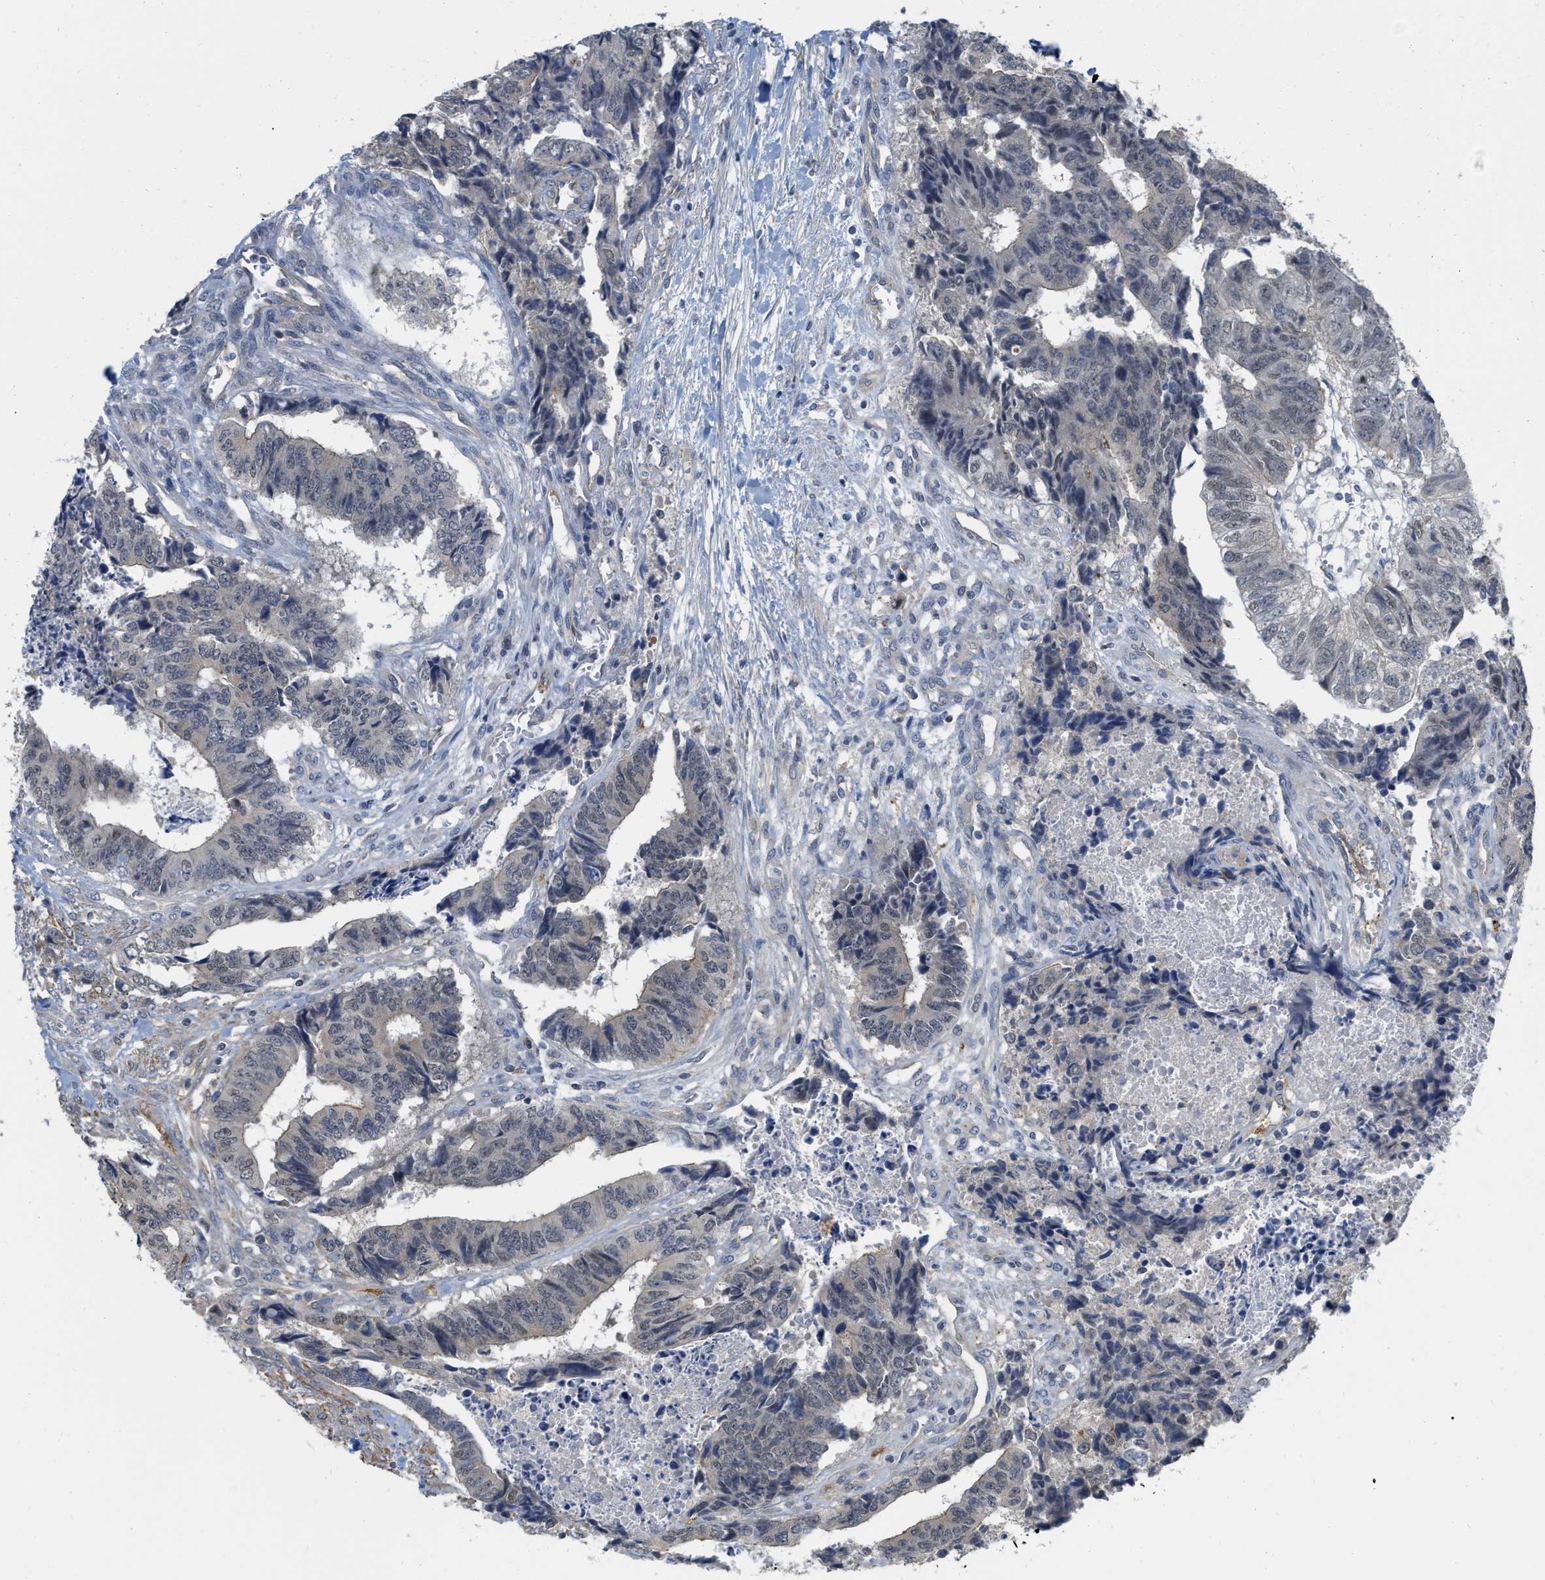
{"staining": {"intensity": "negative", "quantity": "none", "location": "none"}, "tissue": "colorectal cancer", "cell_type": "Tumor cells", "image_type": "cancer", "snomed": [{"axis": "morphology", "description": "Adenocarcinoma, NOS"}, {"axis": "topography", "description": "Rectum"}], "caption": "Colorectal cancer stained for a protein using immunohistochemistry demonstrates no staining tumor cells.", "gene": "NAPEPLD", "patient": {"sex": "male", "age": 84}}